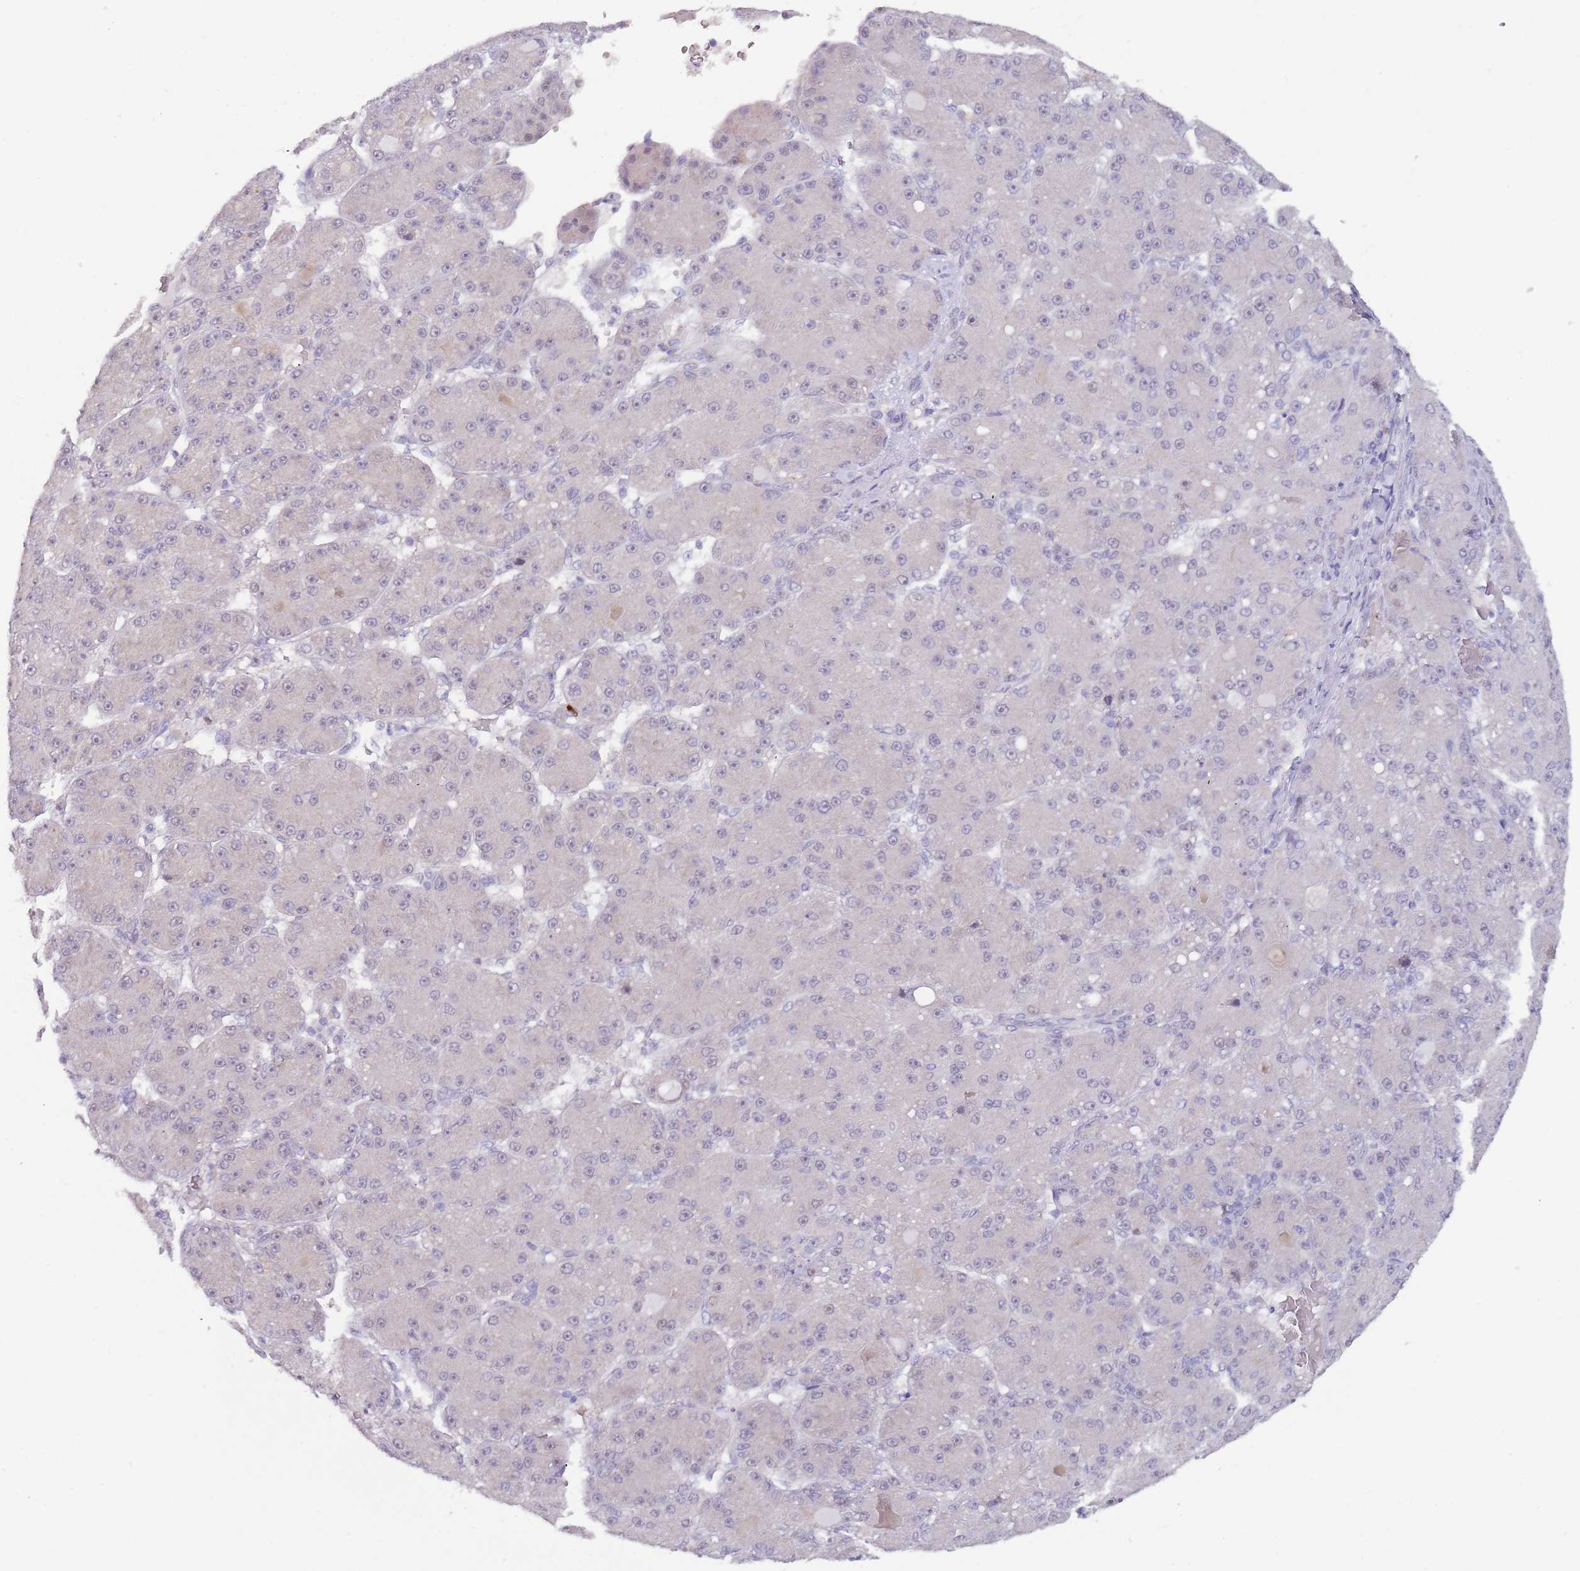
{"staining": {"intensity": "negative", "quantity": "none", "location": "none"}, "tissue": "liver cancer", "cell_type": "Tumor cells", "image_type": "cancer", "snomed": [{"axis": "morphology", "description": "Carcinoma, Hepatocellular, NOS"}, {"axis": "topography", "description": "Liver"}], "caption": "Hepatocellular carcinoma (liver) was stained to show a protein in brown. There is no significant staining in tumor cells.", "gene": "TNRC6C", "patient": {"sex": "male", "age": 67}}